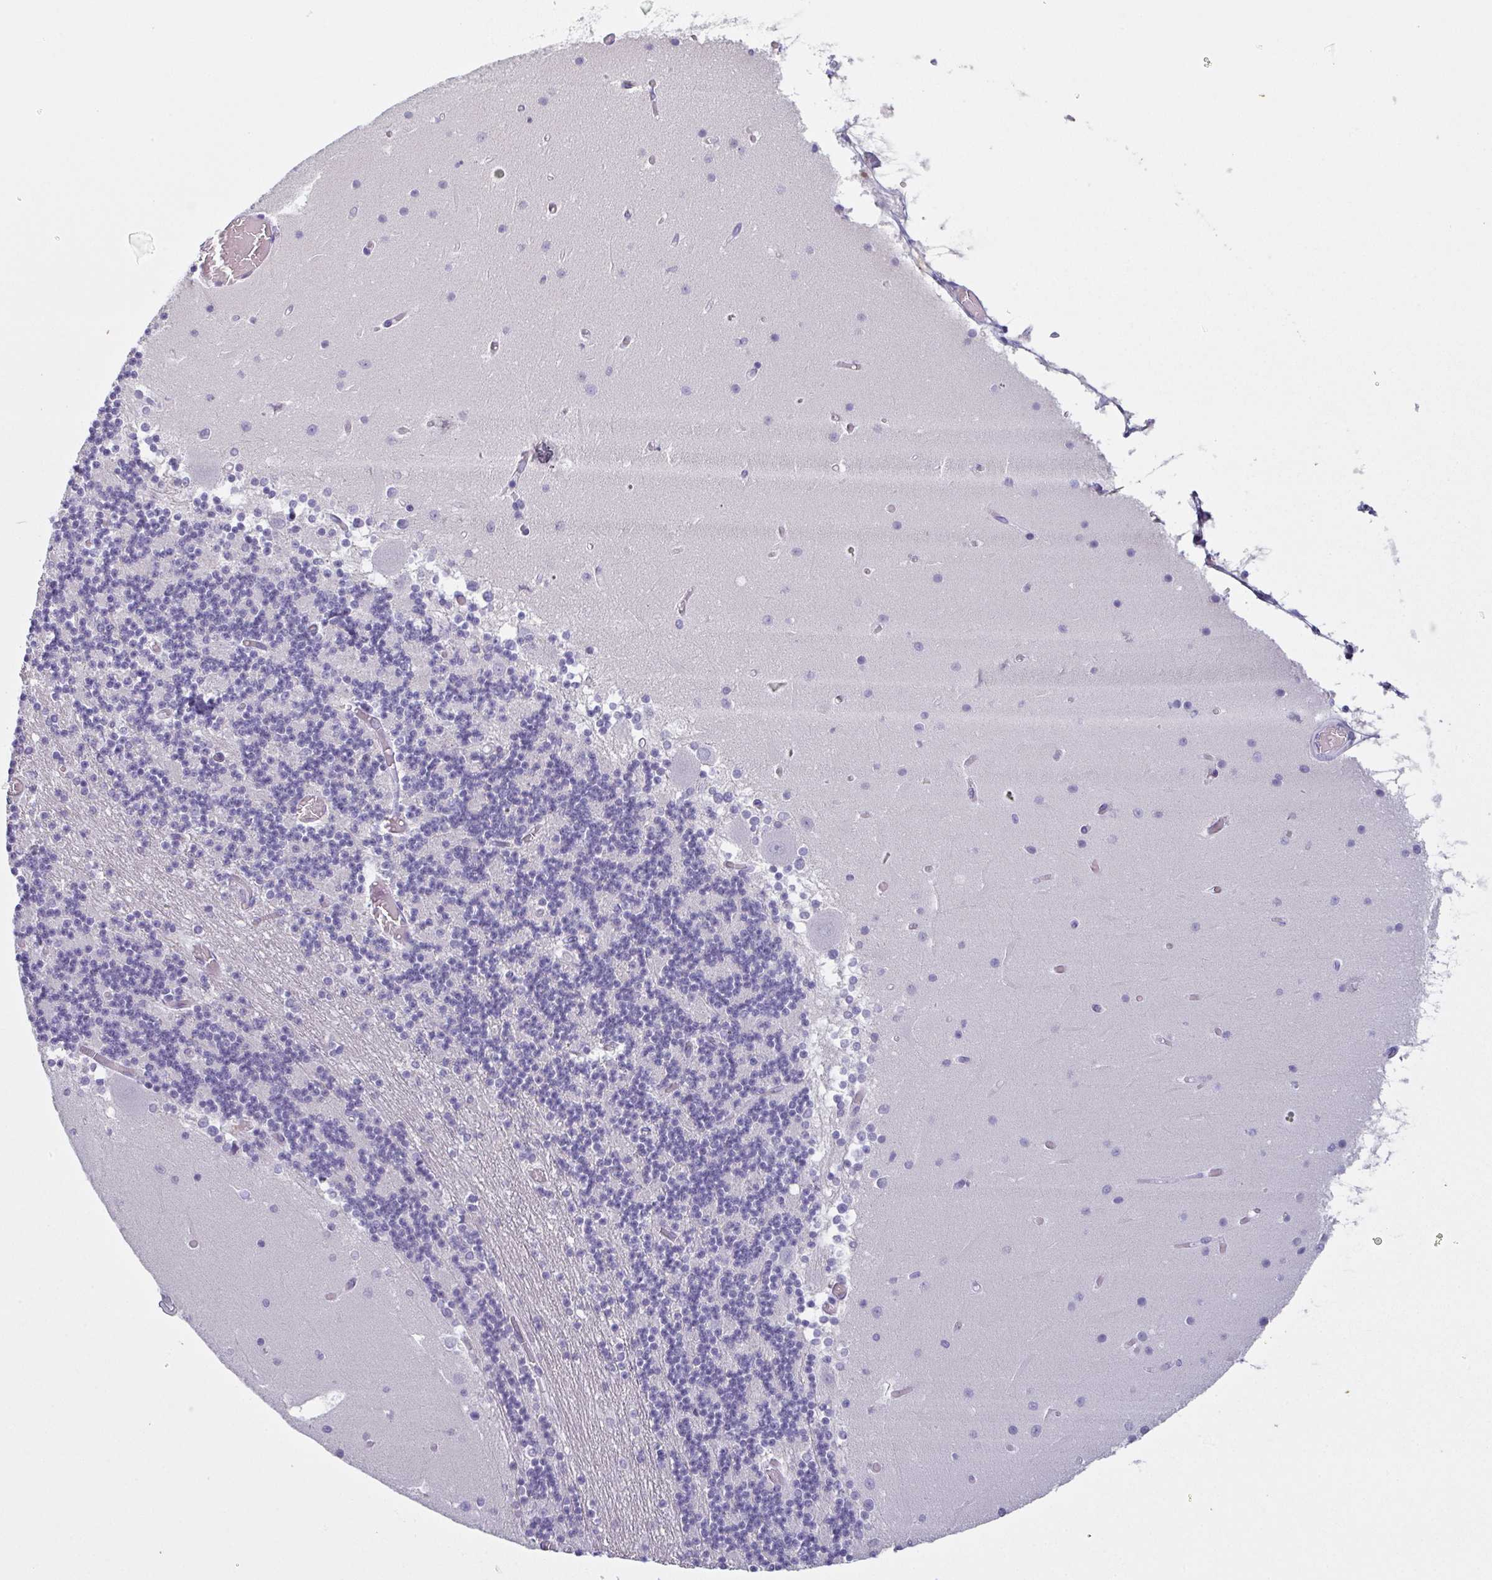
{"staining": {"intensity": "negative", "quantity": "none", "location": "none"}, "tissue": "cerebellum", "cell_type": "Cells in granular layer", "image_type": "normal", "snomed": [{"axis": "morphology", "description": "Normal tissue, NOS"}, {"axis": "topography", "description": "Cerebellum"}], "caption": "IHC of normal cerebellum shows no expression in cells in granular layer. (Brightfield microscopy of DAB (3,3'-diaminobenzidine) immunohistochemistry (IHC) at high magnification).", "gene": "SLC36A2", "patient": {"sex": "female", "age": 28}}